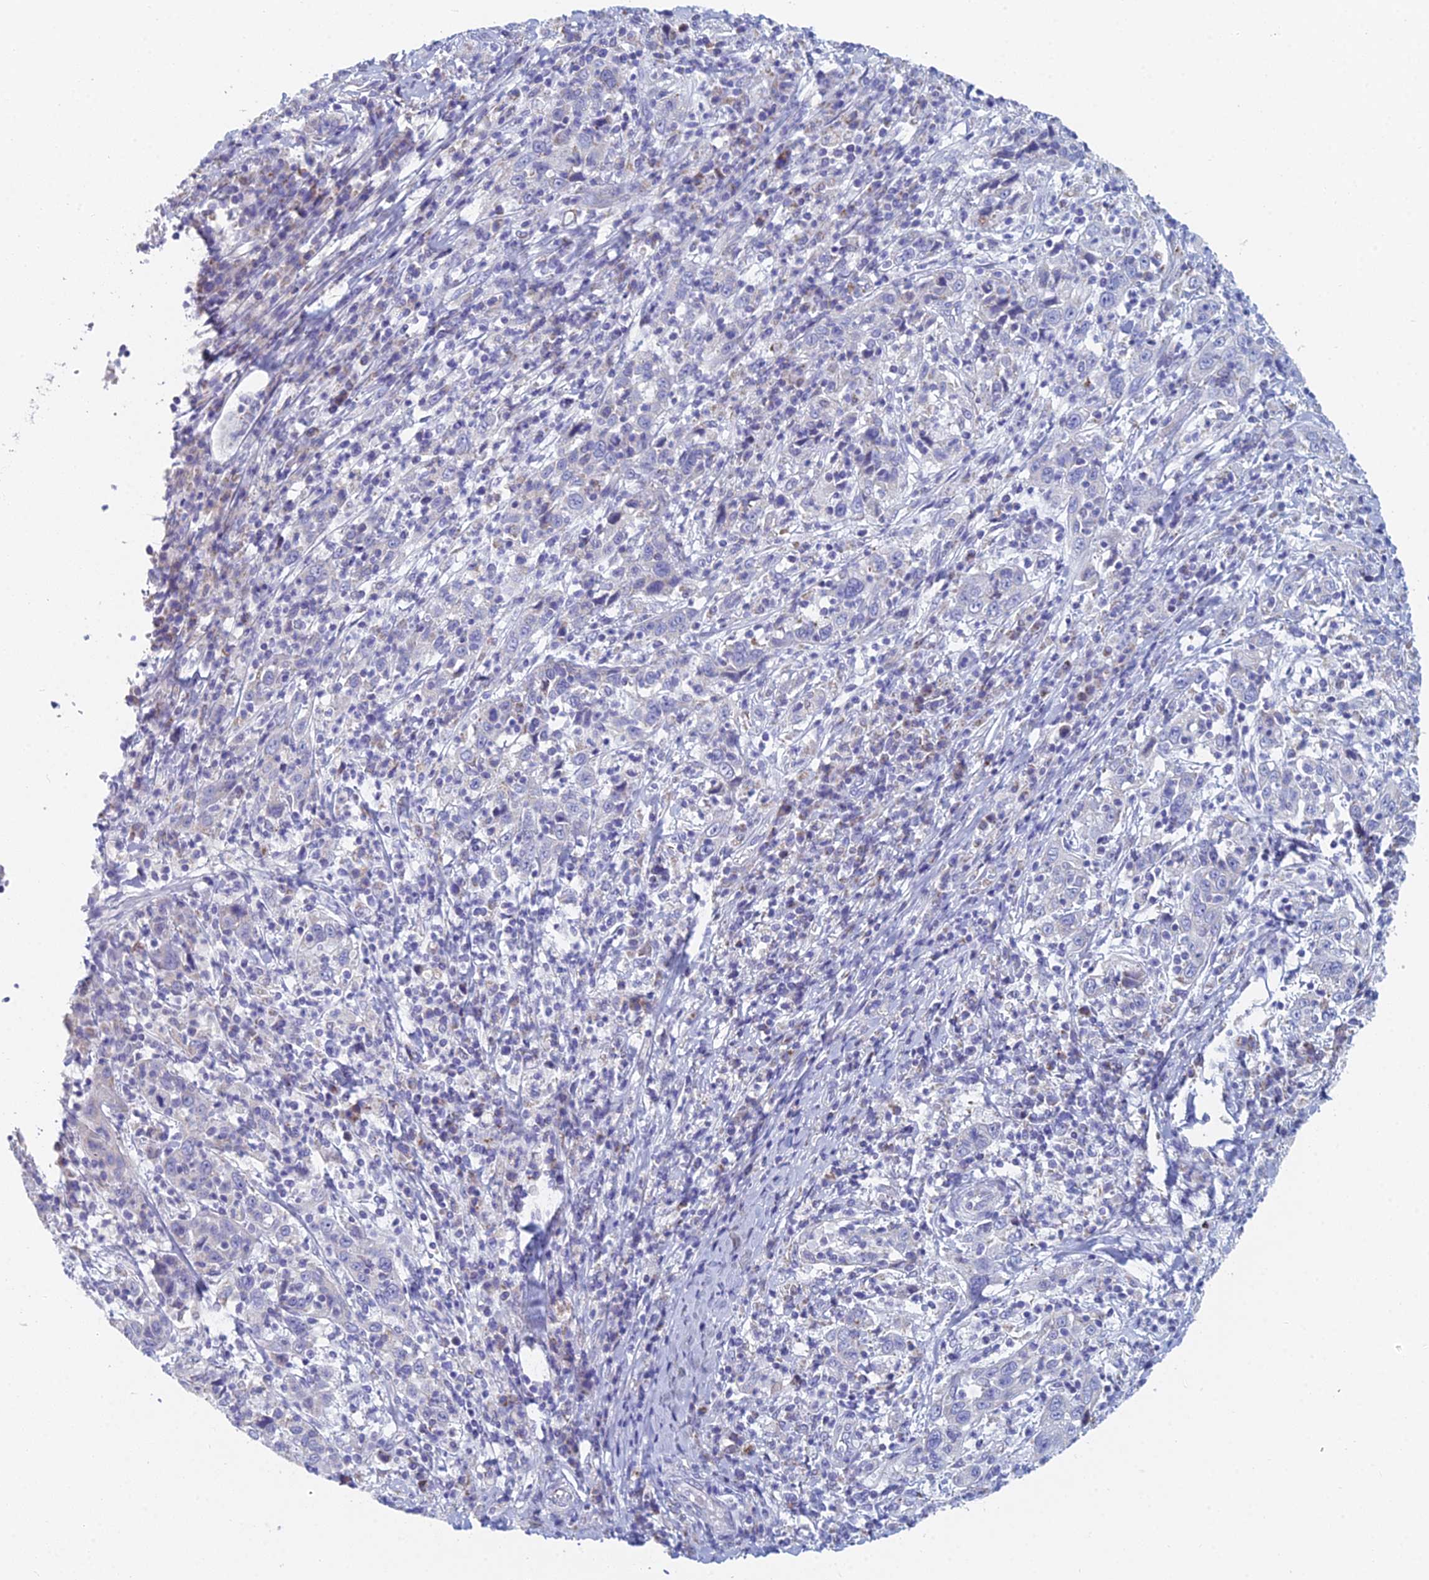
{"staining": {"intensity": "negative", "quantity": "none", "location": "none"}, "tissue": "cervical cancer", "cell_type": "Tumor cells", "image_type": "cancer", "snomed": [{"axis": "morphology", "description": "Squamous cell carcinoma, NOS"}, {"axis": "topography", "description": "Cervix"}], "caption": "Protein analysis of cervical cancer shows no significant expression in tumor cells.", "gene": "ACSM1", "patient": {"sex": "female", "age": 46}}